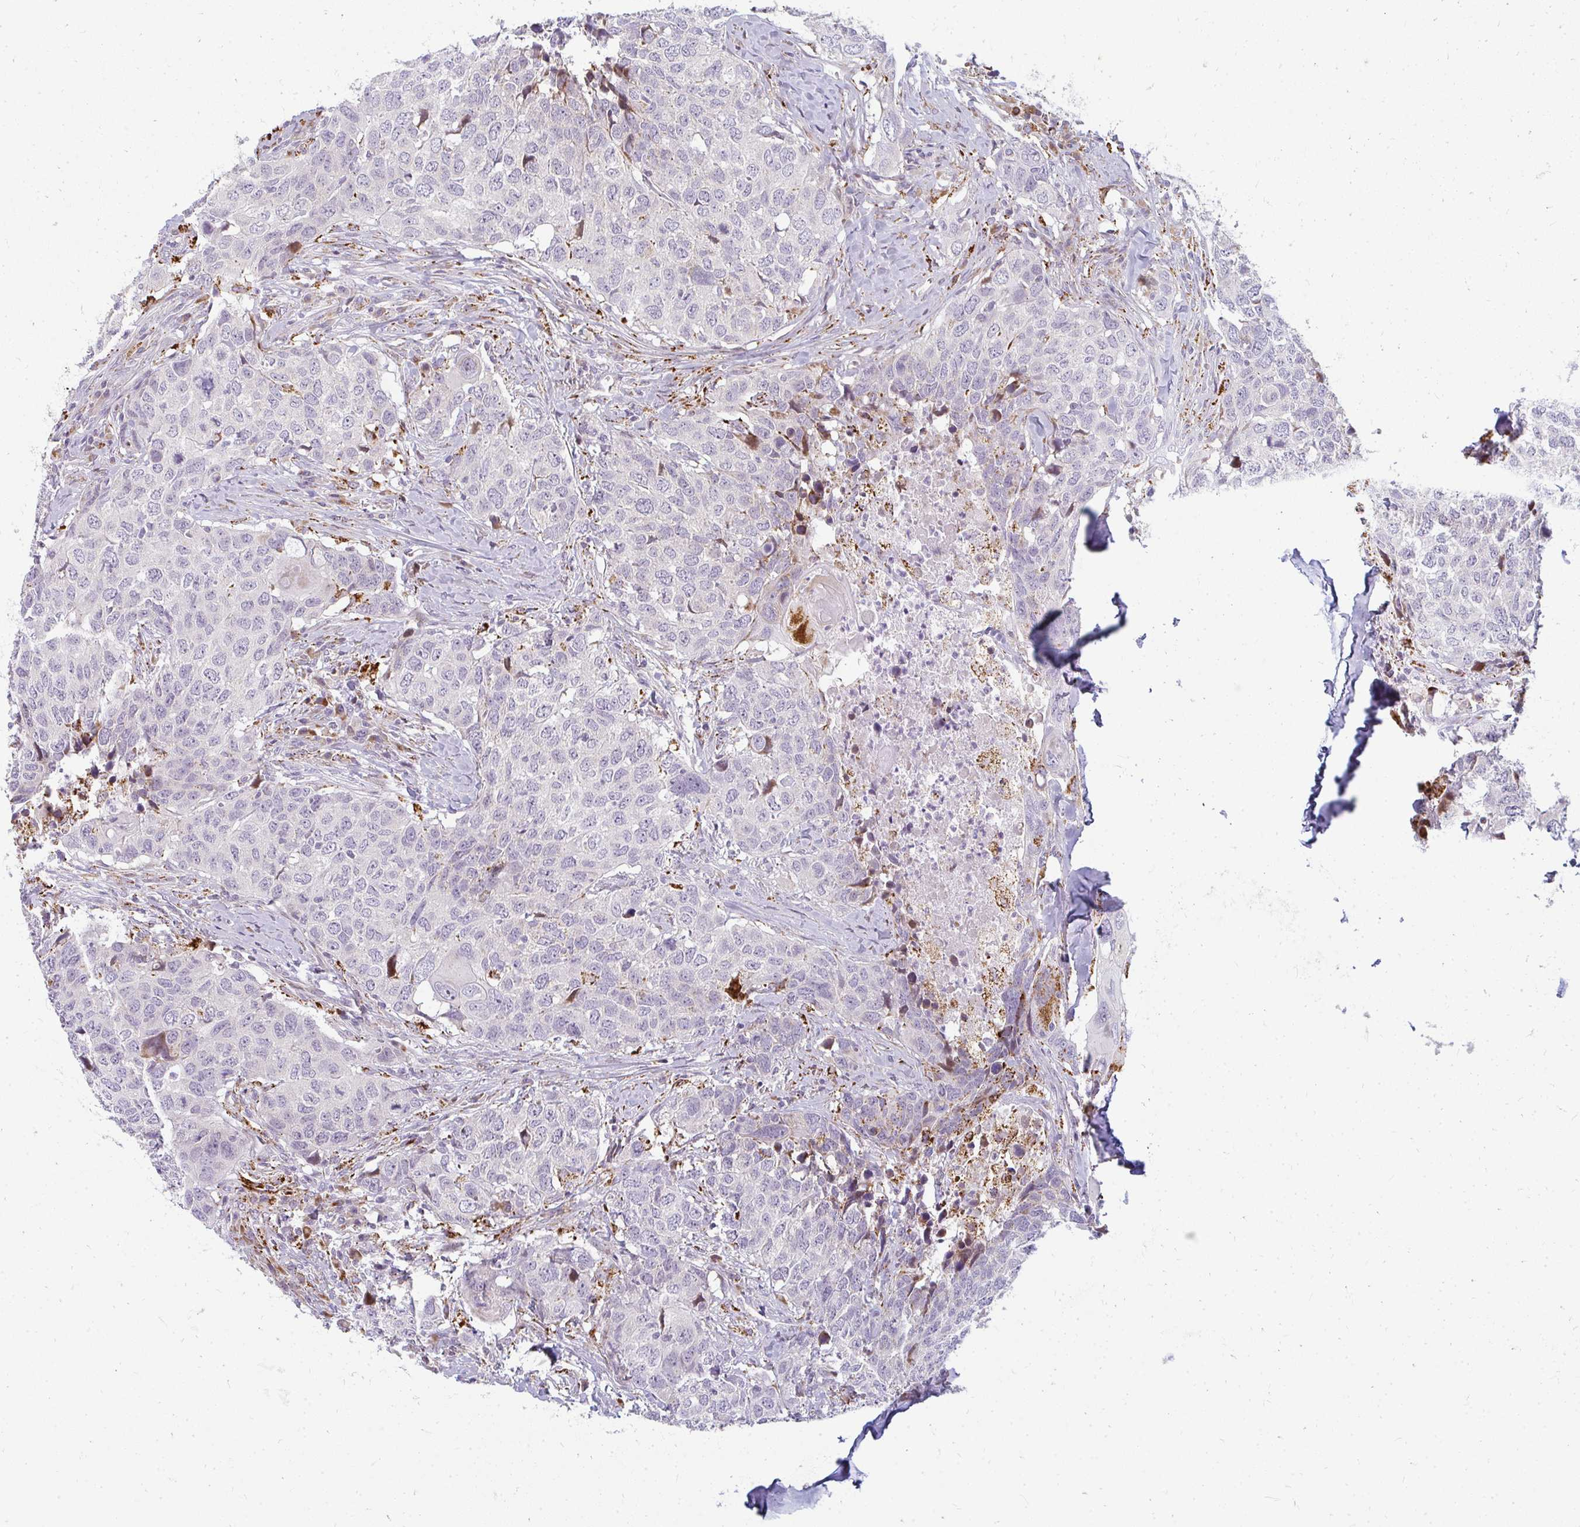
{"staining": {"intensity": "negative", "quantity": "none", "location": "none"}, "tissue": "head and neck cancer", "cell_type": "Tumor cells", "image_type": "cancer", "snomed": [{"axis": "morphology", "description": "Normal tissue, NOS"}, {"axis": "morphology", "description": "Squamous cell carcinoma, NOS"}, {"axis": "topography", "description": "Skeletal muscle"}, {"axis": "topography", "description": "Vascular tissue"}, {"axis": "topography", "description": "Peripheral nerve tissue"}, {"axis": "topography", "description": "Head-Neck"}], "caption": "IHC histopathology image of neoplastic tissue: human head and neck cancer stained with DAB shows no significant protein staining in tumor cells. (DAB (3,3'-diaminobenzidine) IHC, high magnification).", "gene": "PLA2G5", "patient": {"sex": "male", "age": 66}}